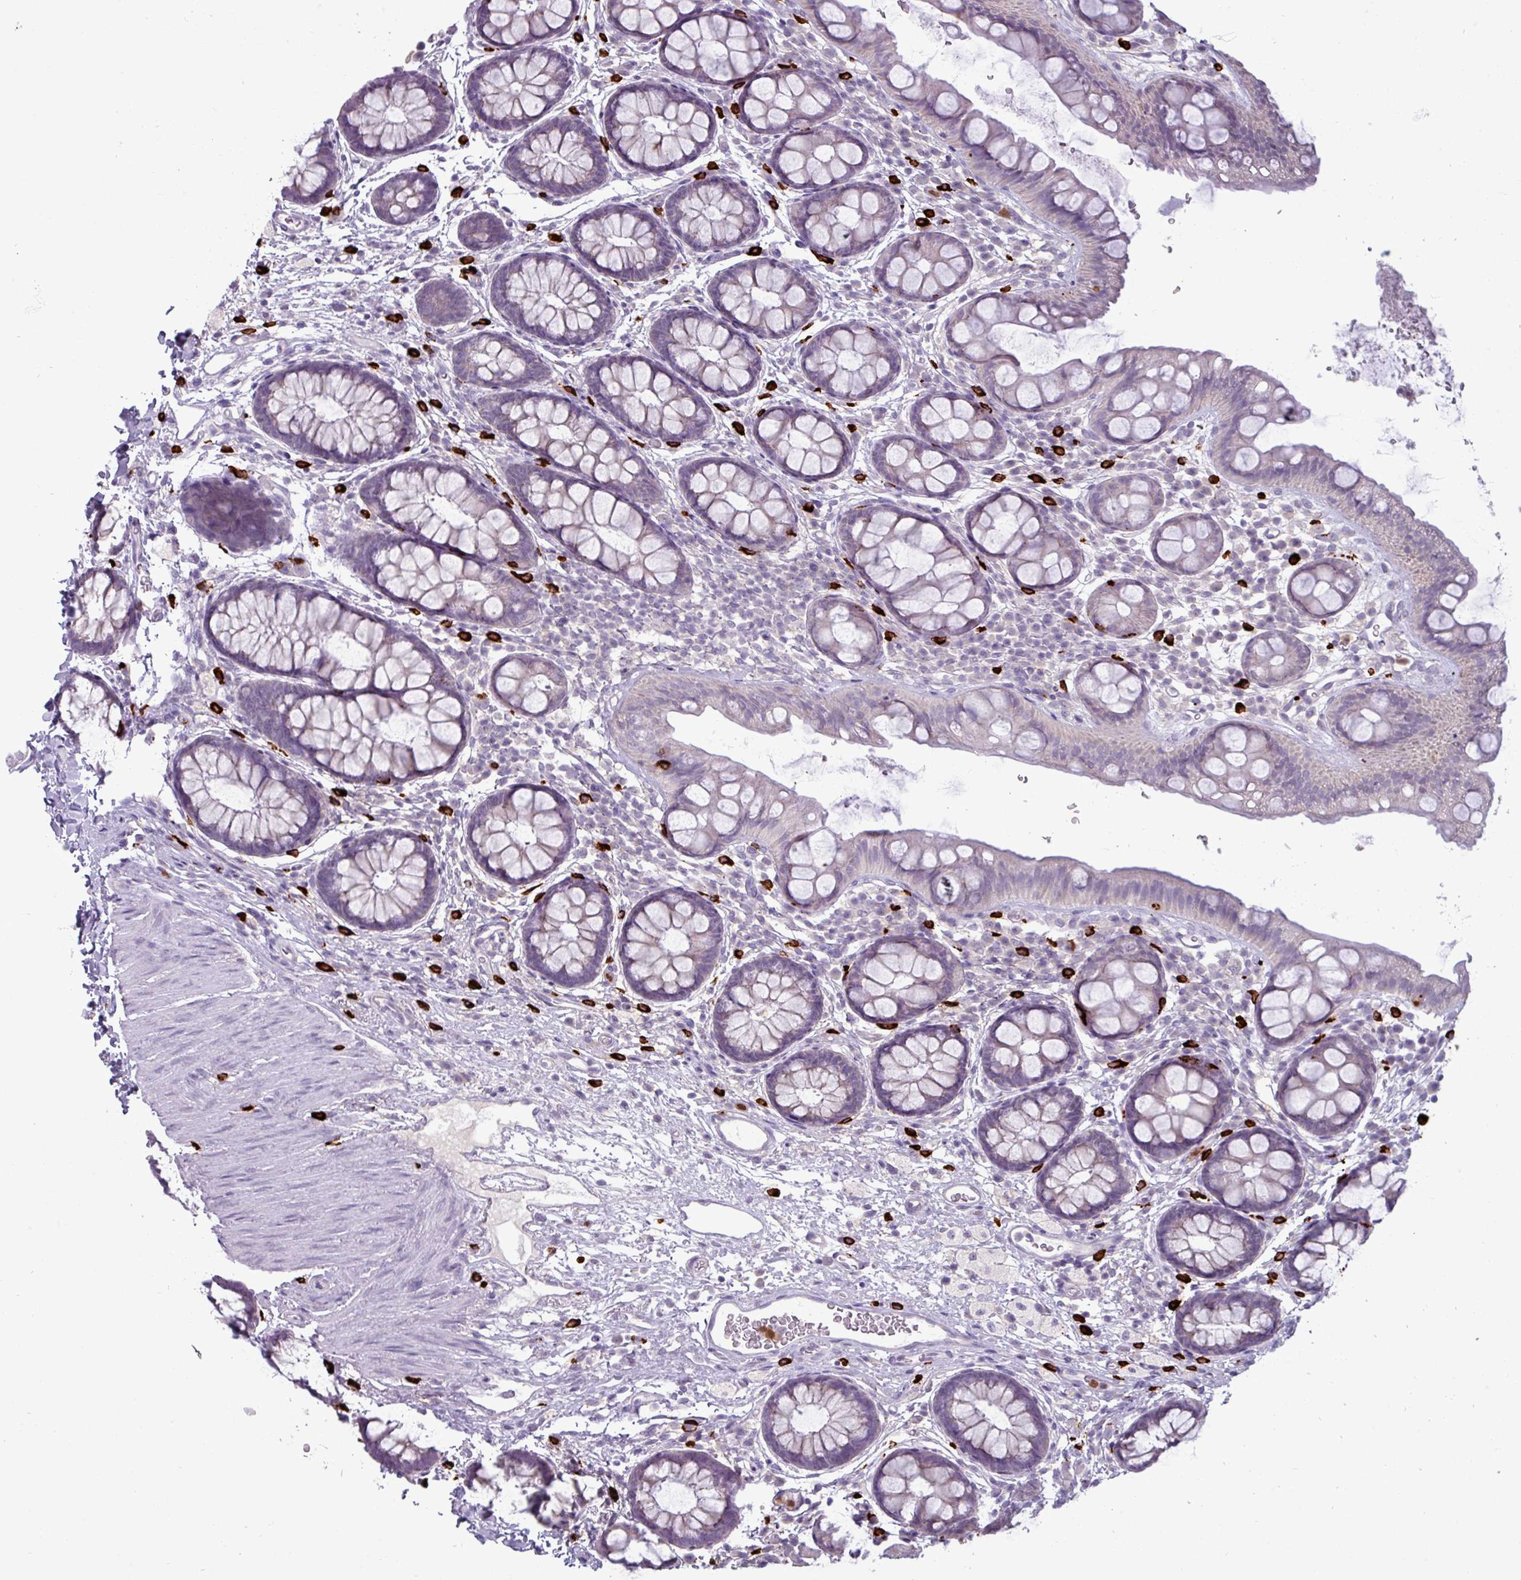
{"staining": {"intensity": "negative", "quantity": "none", "location": "none"}, "tissue": "rectum", "cell_type": "Glandular cells", "image_type": "normal", "snomed": [{"axis": "morphology", "description": "Normal tissue, NOS"}, {"axis": "topography", "description": "Rectum"}, {"axis": "topography", "description": "Peripheral nerve tissue"}], "caption": "This is an IHC image of unremarkable rectum. There is no positivity in glandular cells.", "gene": "TRIM39", "patient": {"sex": "female", "age": 69}}